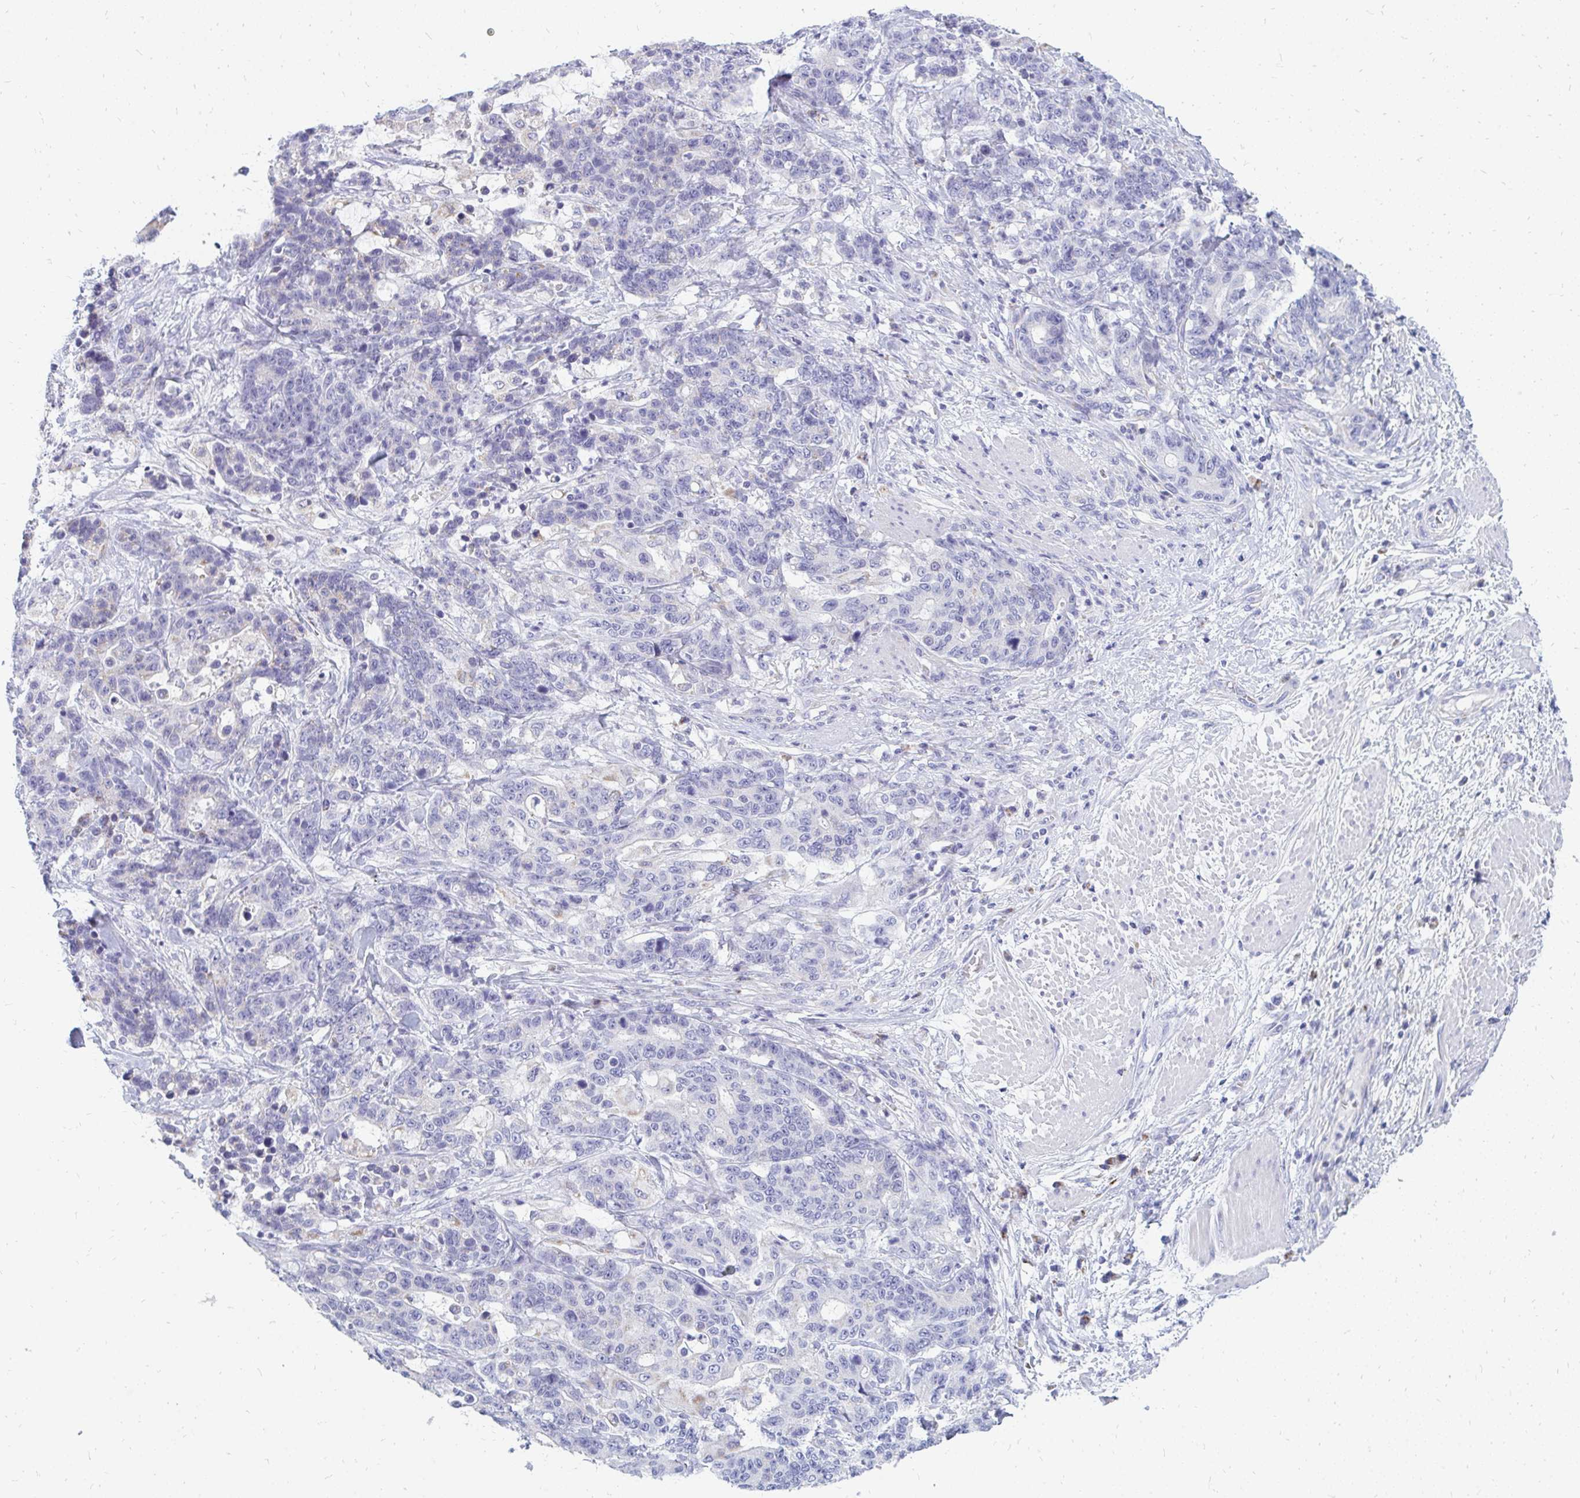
{"staining": {"intensity": "negative", "quantity": "none", "location": "none"}, "tissue": "stomach cancer", "cell_type": "Tumor cells", "image_type": "cancer", "snomed": [{"axis": "morphology", "description": "Normal tissue, NOS"}, {"axis": "morphology", "description": "Adenocarcinoma, NOS"}, {"axis": "topography", "description": "Stomach"}], "caption": "DAB immunohistochemical staining of adenocarcinoma (stomach) displays no significant expression in tumor cells.", "gene": "OR10V1", "patient": {"sex": "female", "age": 64}}